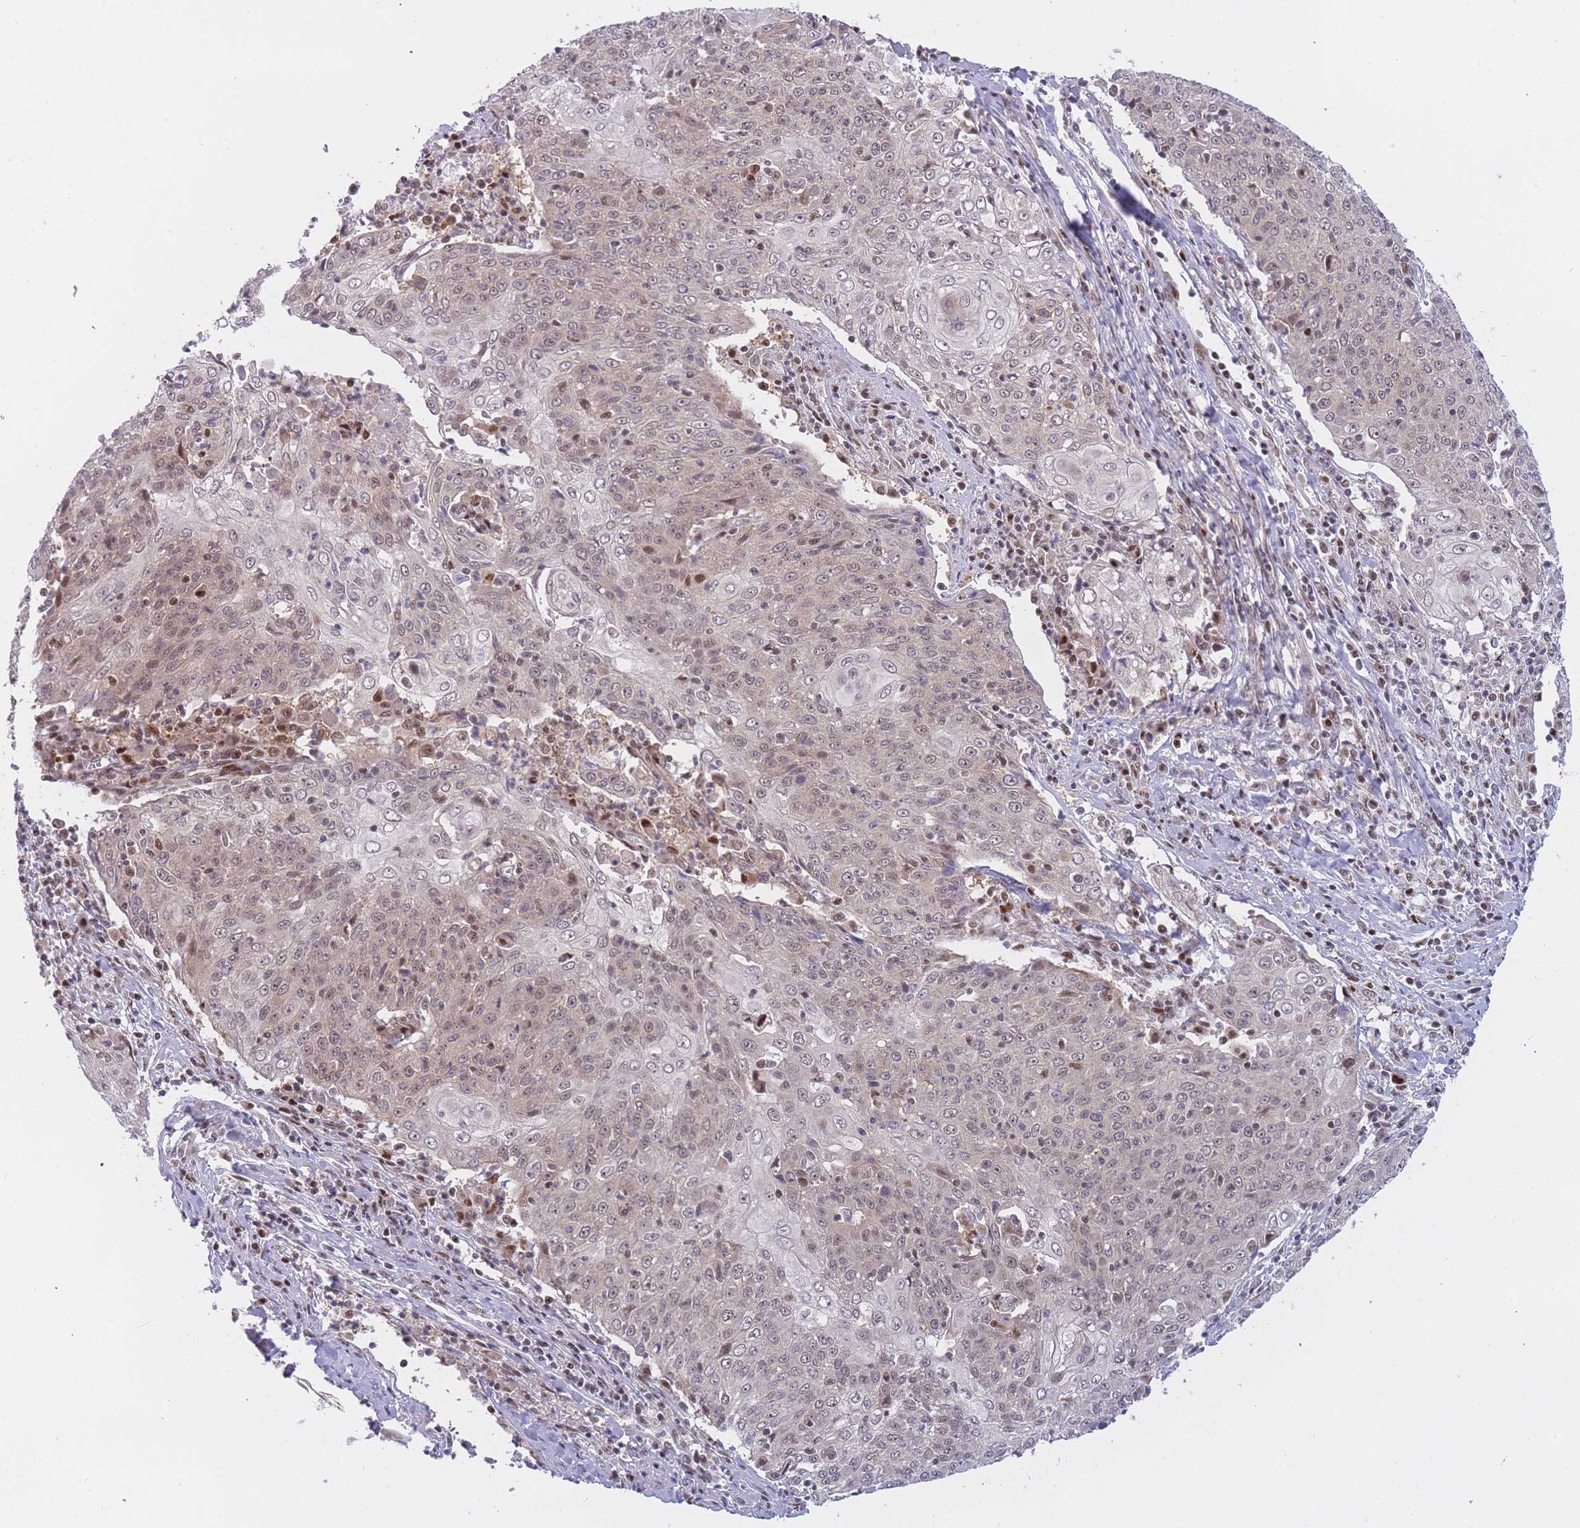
{"staining": {"intensity": "weak", "quantity": ">75%", "location": "nuclear"}, "tissue": "cervical cancer", "cell_type": "Tumor cells", "image_type": "cancer", "snomed": [{"axis": "morphology", "description": "Squamous cell carcinoma, NOS"}, {"axis": "topography", "description": "Cervix"}], "caption": "Tumor cells show low levels of weak nuclear expression in approximately >75% of cells in human cervical cancer.", "gene": "DEAF1", "patient": {"sex": "female", "age": 48}}